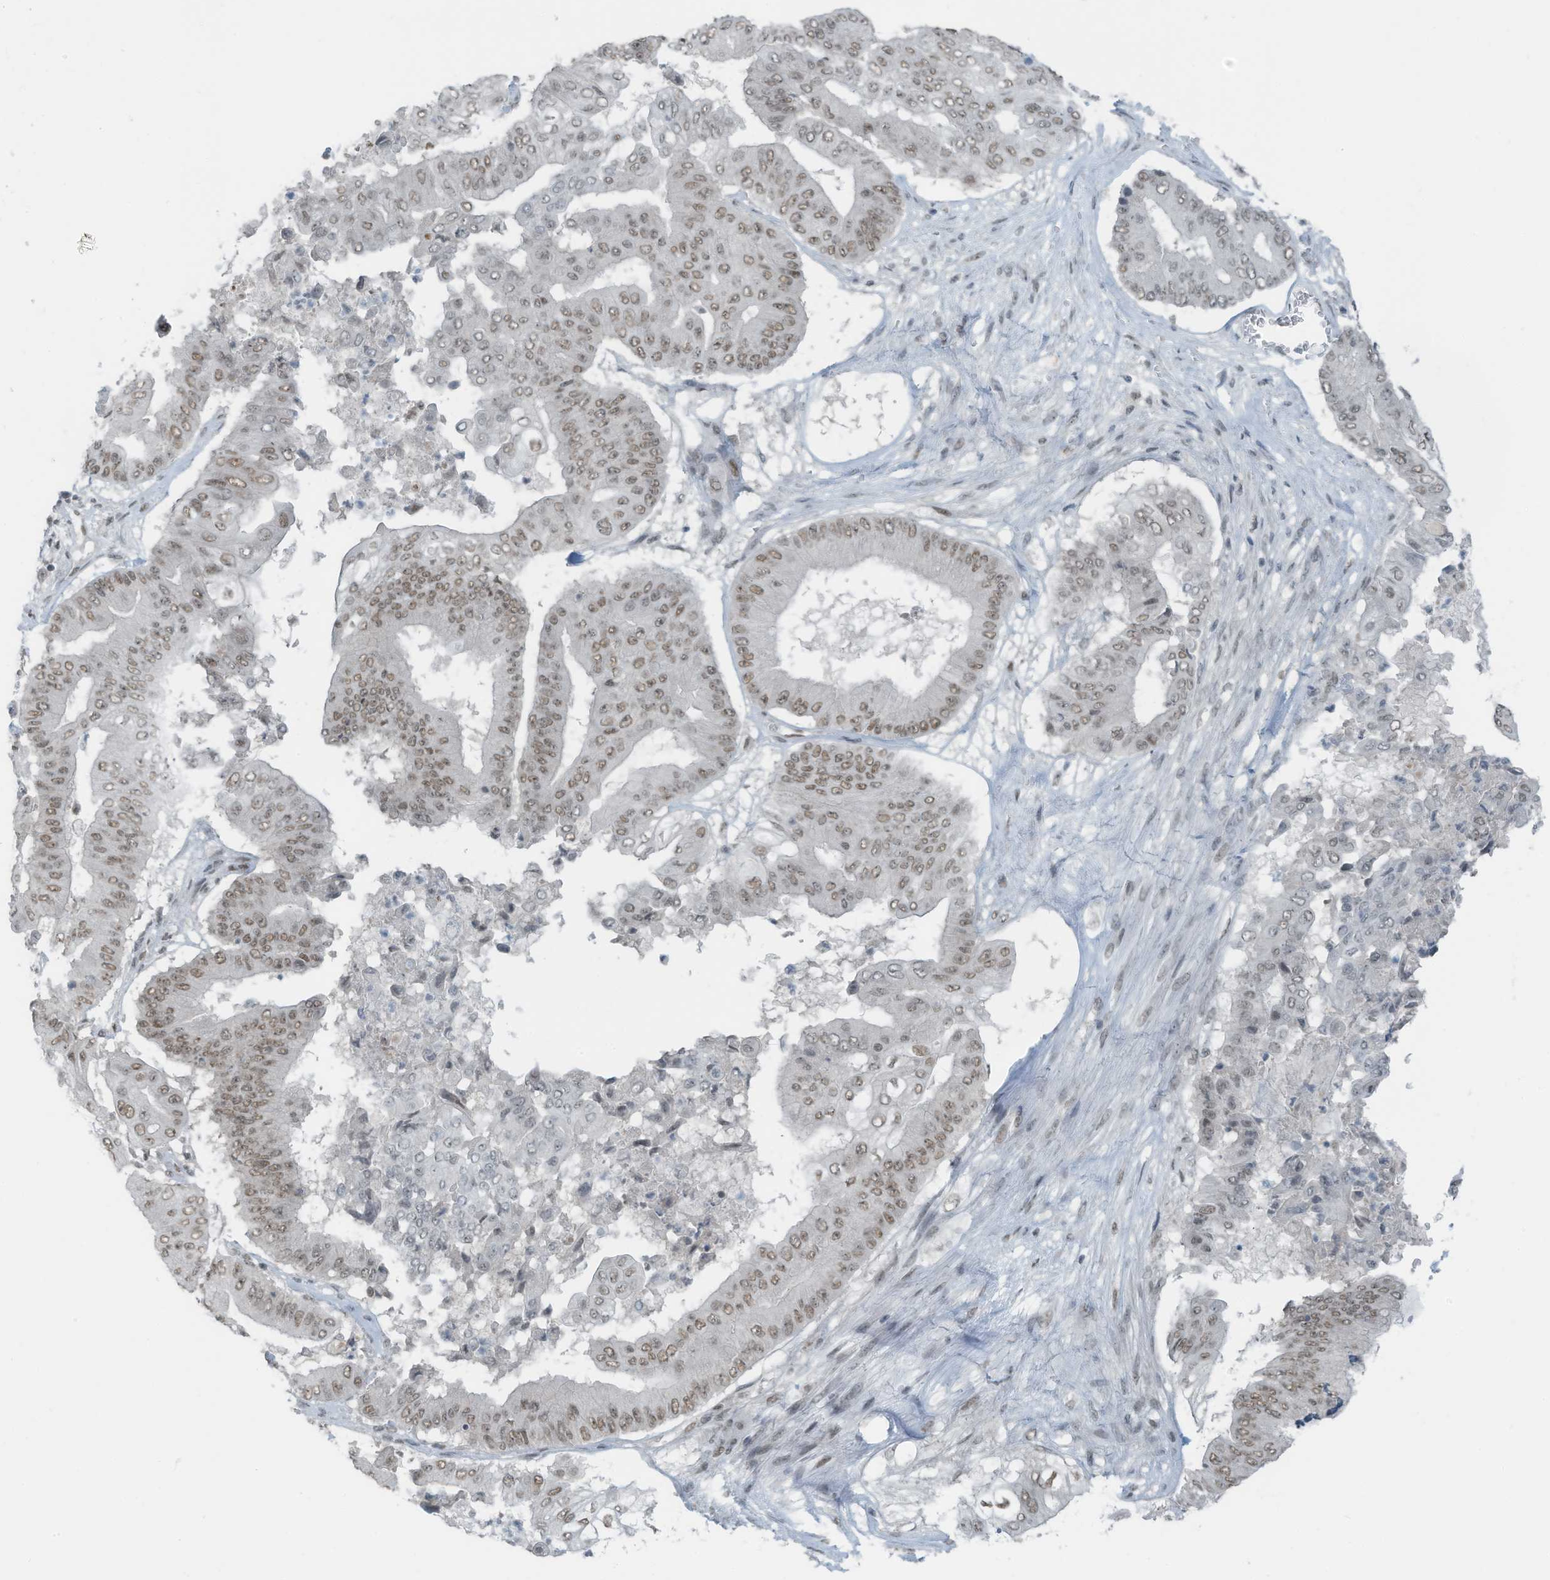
{"staining": {"intensity": "moderate", "quantity": ">75%", "location": "nuclear"}, "tissue": "pancreatic cancer", "cell_type": "Tumor cells", "image_type": "cancer", "snomed": [{"axis": "morphology", "description": "Adenocarcinoma, NOS"}, {"axis": "topography", "description": "Pancreas"}], "caption": "IHC image of neoplastic tissue: human pancreatic cancer (adenocarcinoma) stained using immunohistochemistry displays medium levels of moderate protein expression localized specifically in the nuclear of tumor cells, appearing as a nuclear brown color.", "gene": "WRNIP1", "patient": {"sex": "female", "age": 77}}